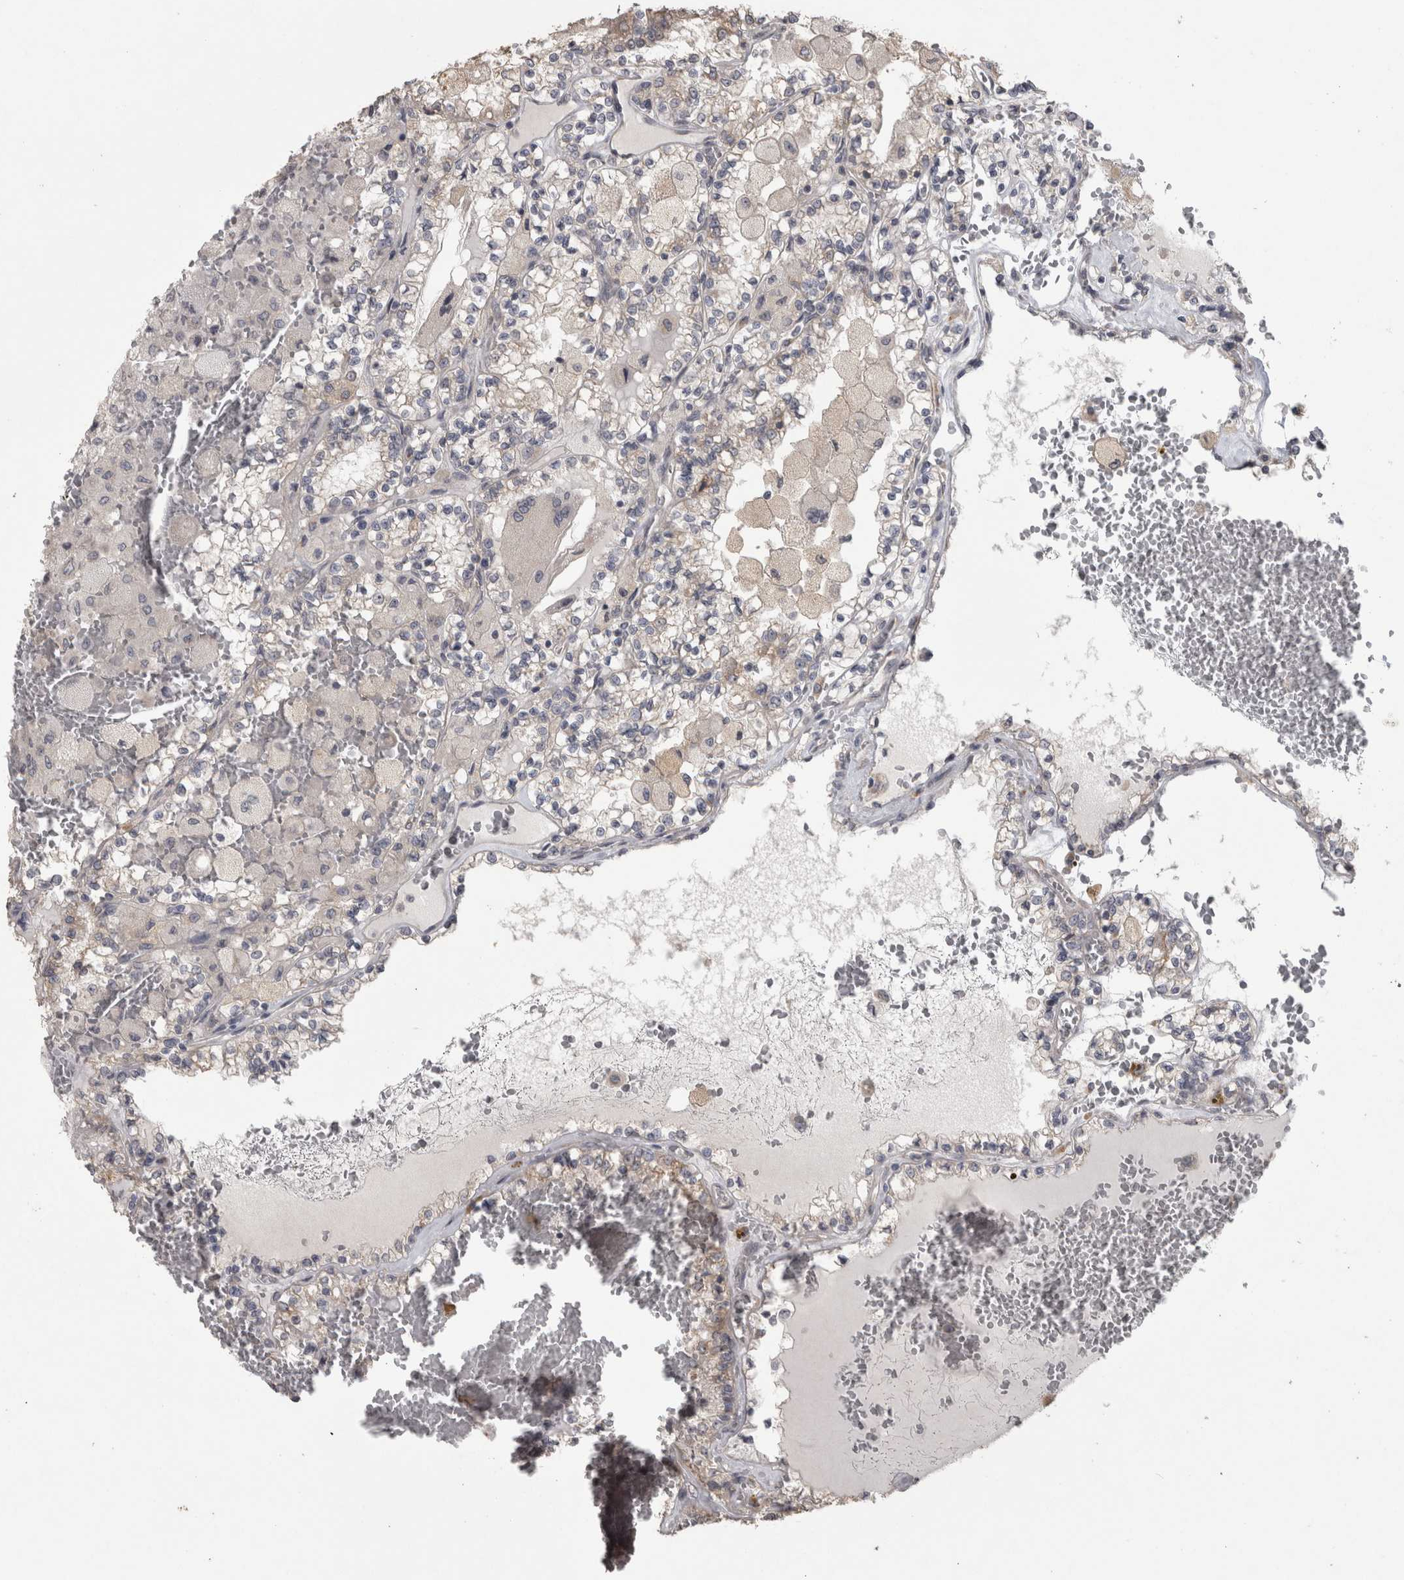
{"staining": {"intensity": "negative", "quantity": "none", "location": "none"}, "tissue": "renal cancer", "cell_type": "Tumor cells", "image_type": "cancer", "snomed": [{"axis": "morphology", "description": "Adenocarcinoma, NOS"}, {"axis": "topography", "description": "Kidney"}], "caption": "The image demonstrates no staining of tumor cells in adenocarcinoma (renal).", "gene": "RAB29", "patient": {"sex": "female", "age": 56}}